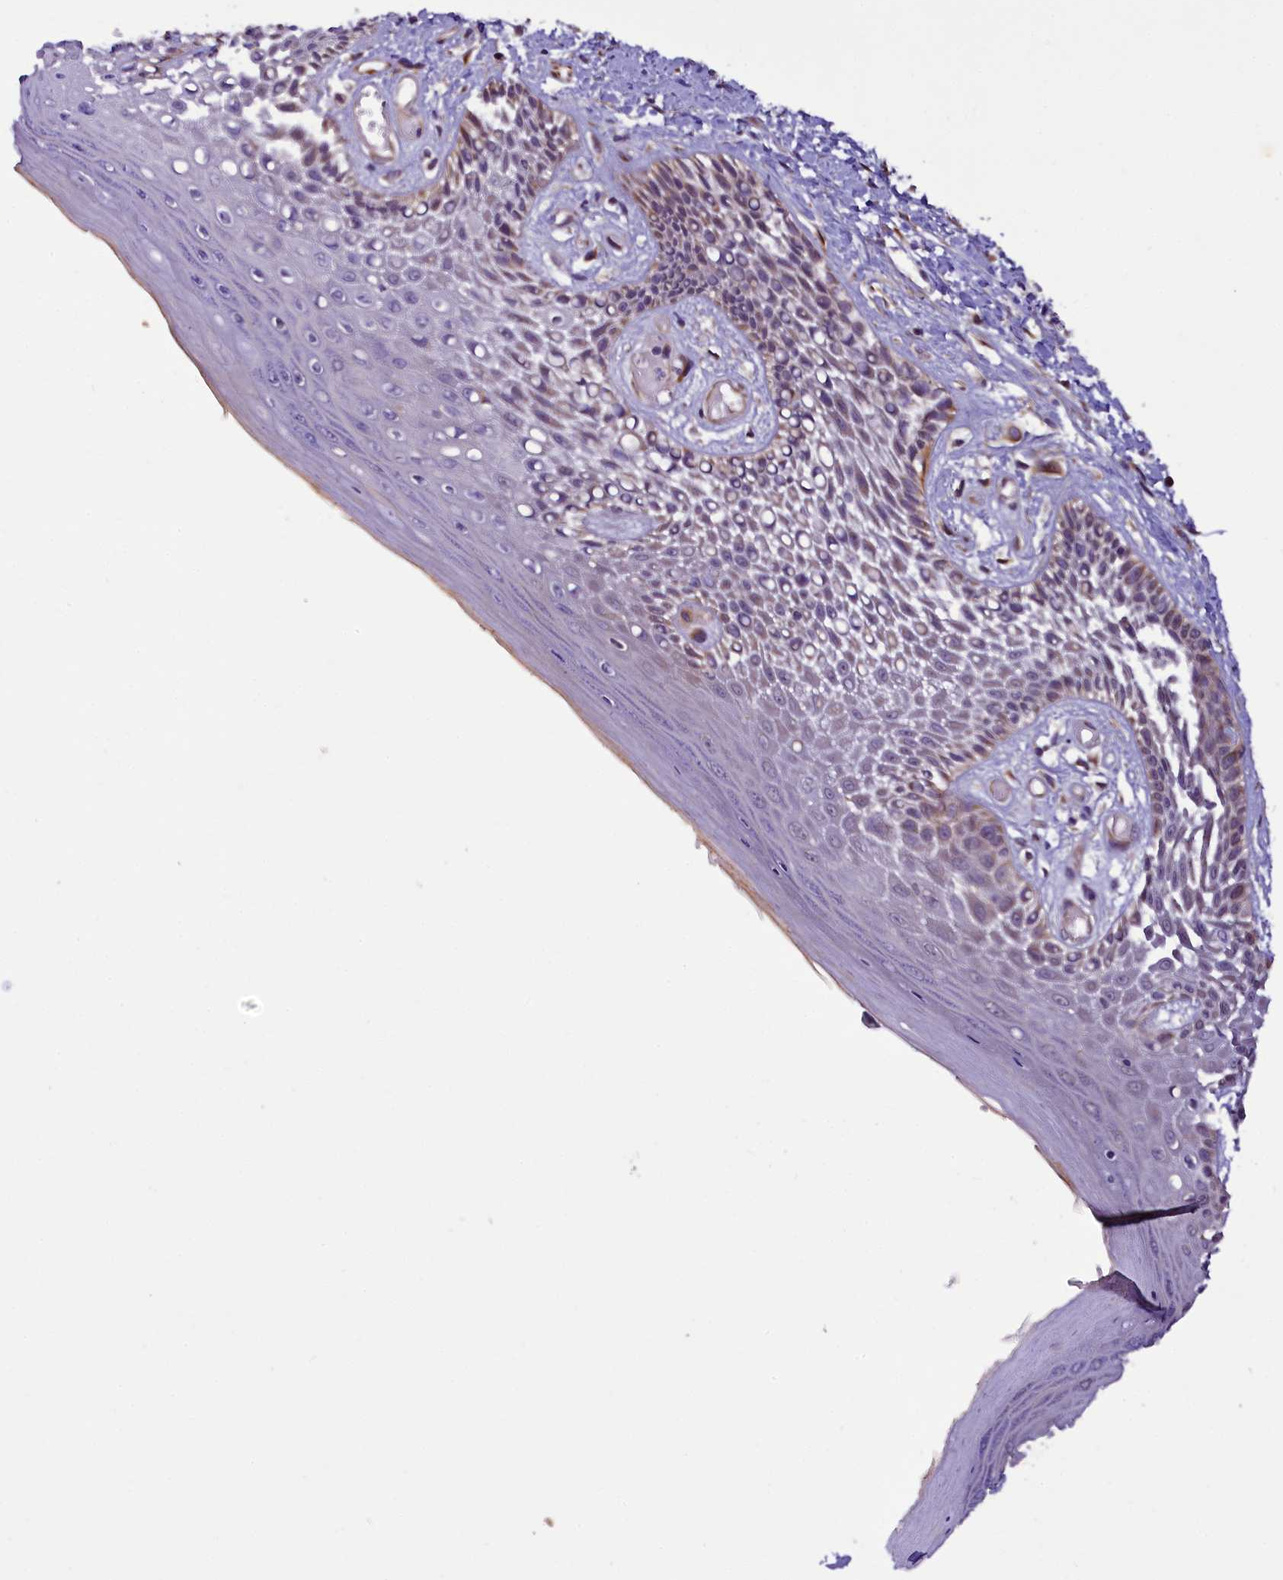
{"staining": {"intensity": "moderate", "quantity": "<25%", "location": "cytoplasmic/membranous"}, "tissue": "skin", "cell_type": "Epidermal cells", "image_type": "normal", "snomed": [{"axis": "morphology", "description": "Normal tissue, NOS"}, {"axis": "topography", "description": "Anal"}], "caption": "There is low levels of moderate cytoplasmic/membranous positivity in epidermal cells of unremarkable skin, as demonstrated by immunohistochemical staining (brown color).", "gene": "RPUSD2", "patient": {"sex": "male", "age": 78}}